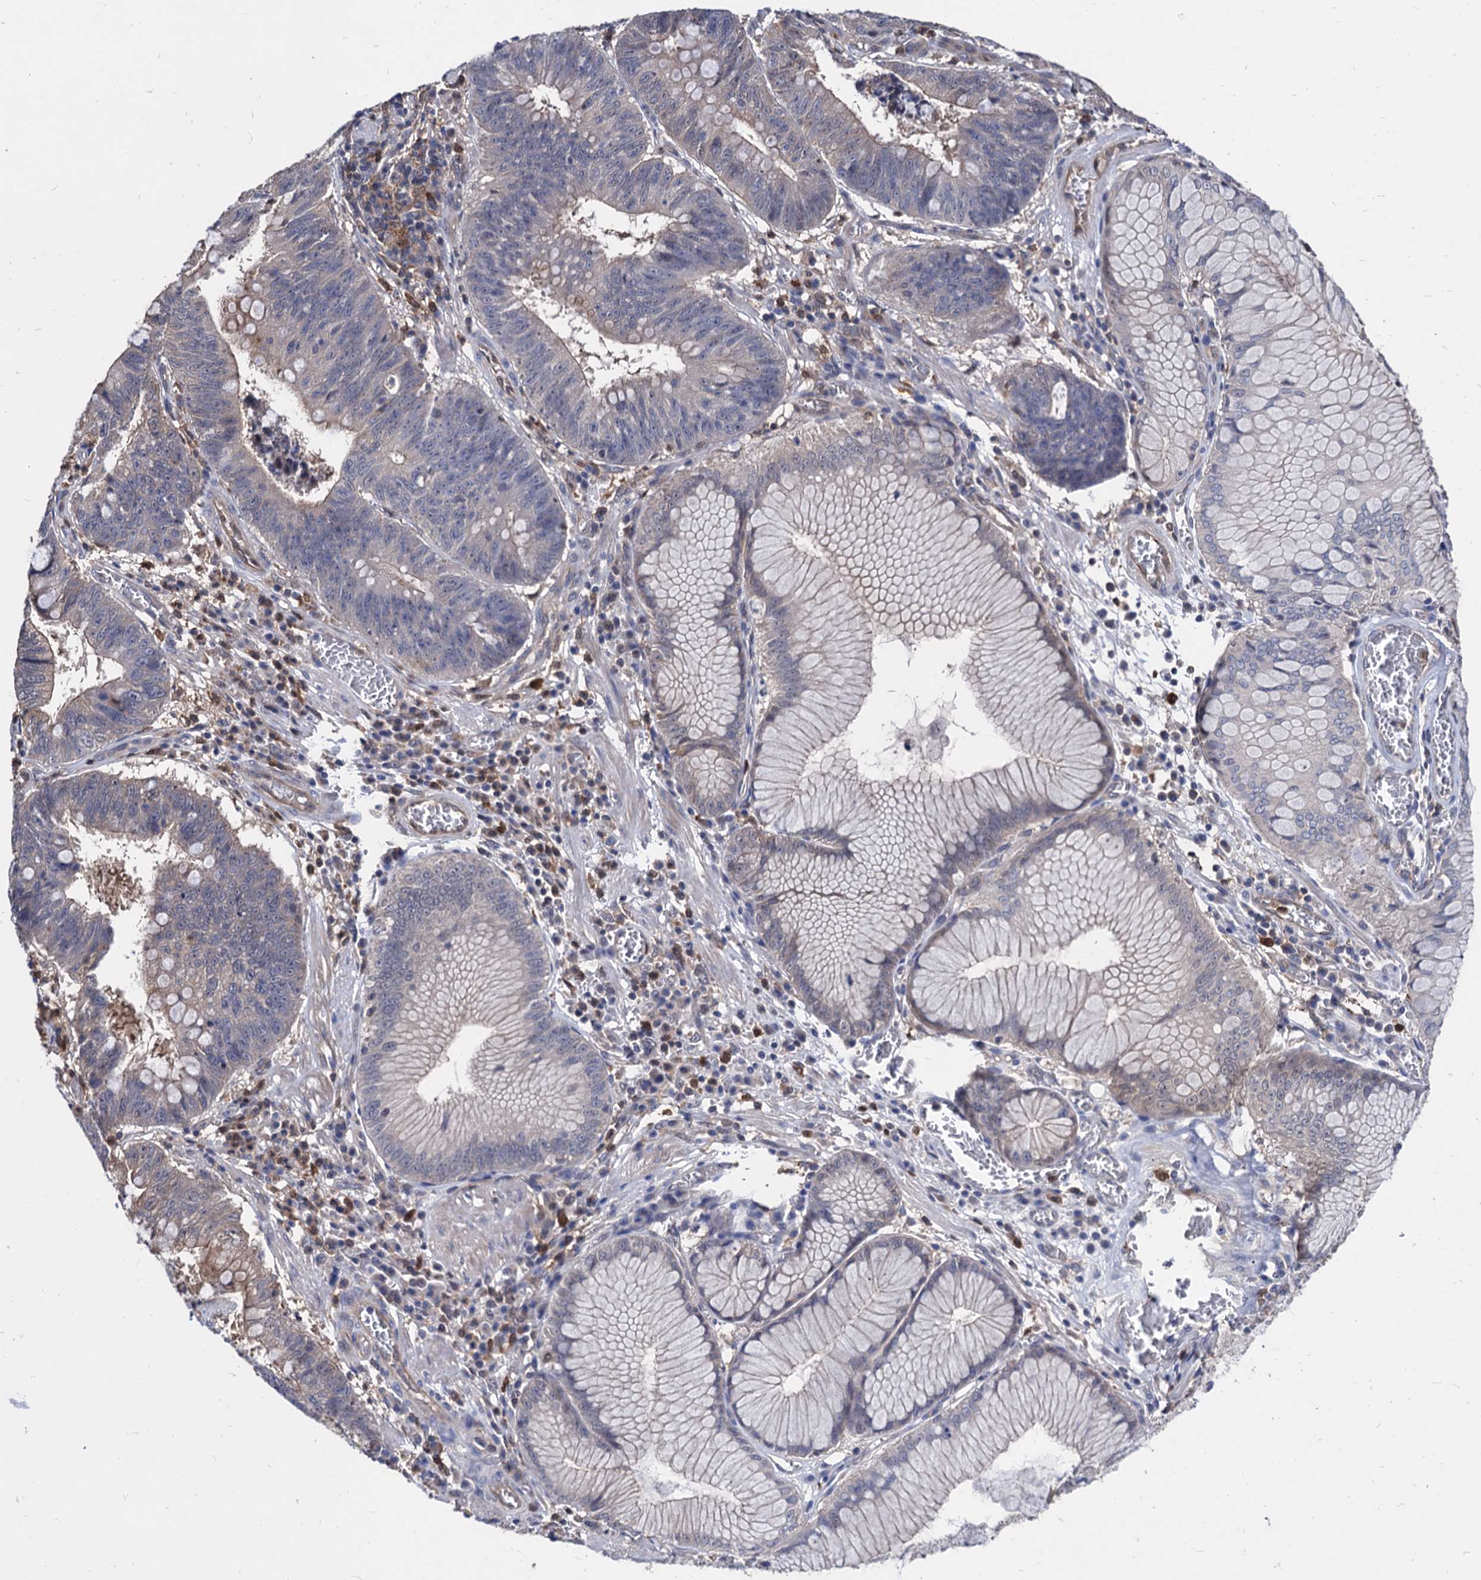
{"staining": {"intensity": "negative", "quantity": "none", "location": "none"}, "tissue": "stomach cancer", "cell_type": "Tumor cells", "image_type": "cancer", "snomed": [{"axis": "morphology", "description": "Adenocarcinoma, NOS"}, {"axis": "topography", "description": "Stomach"}], "caption": "DAB immunohistochemical staining of human adenocarcinoma (stomach) reveals no significant expression in tumor cells. (DAB immunohistochemistry with hematoxylin counter stain).", "gene": "CPPED1", "patient": {"sex": "male", "age": 59}}